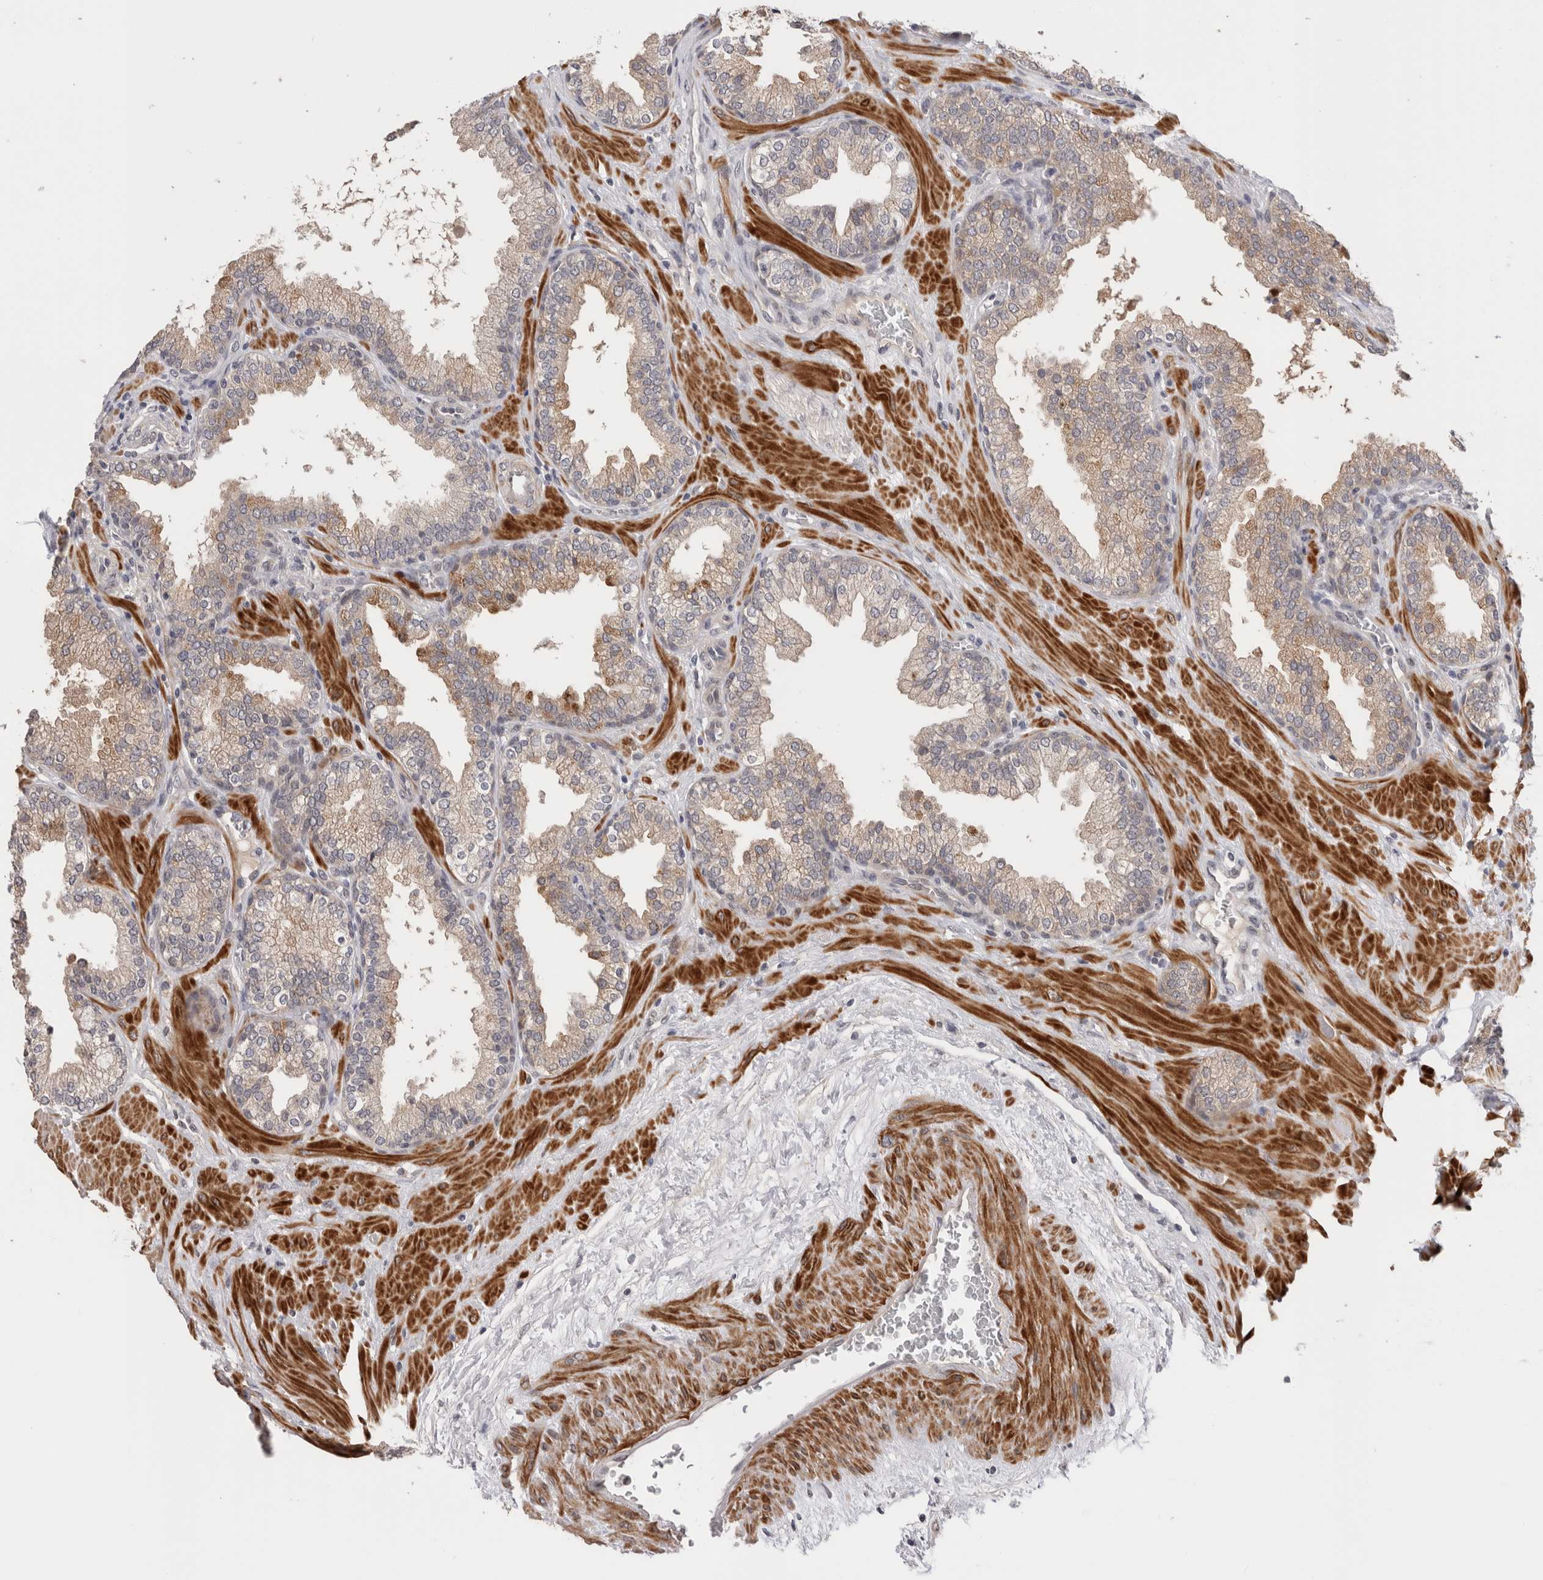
{"staining": {"intensity": "weak", "quantity": "<25%", "location": "cytoplasmic/membranous"}, "tissue": "prostate", "cell_type": "Glandular cells", "image_type": "normal", "snomed": [{"axis": "morphology", "description": "Normal tissue, NOS"}, {"axis": "topography", "description": "Prostate"}], "caption": "This micrograph is of unremarkable prostate stained with immunohistochemistry (IHC) to label a protein in brown with the nuclei are counter-stained blue. There is no staining in glandular cells. (Immunohistochemistry (ihc), brightfield microscopy, high magnification).", "gene": "CRYBG1", "patient": {"sex": "male", "age": 51}}